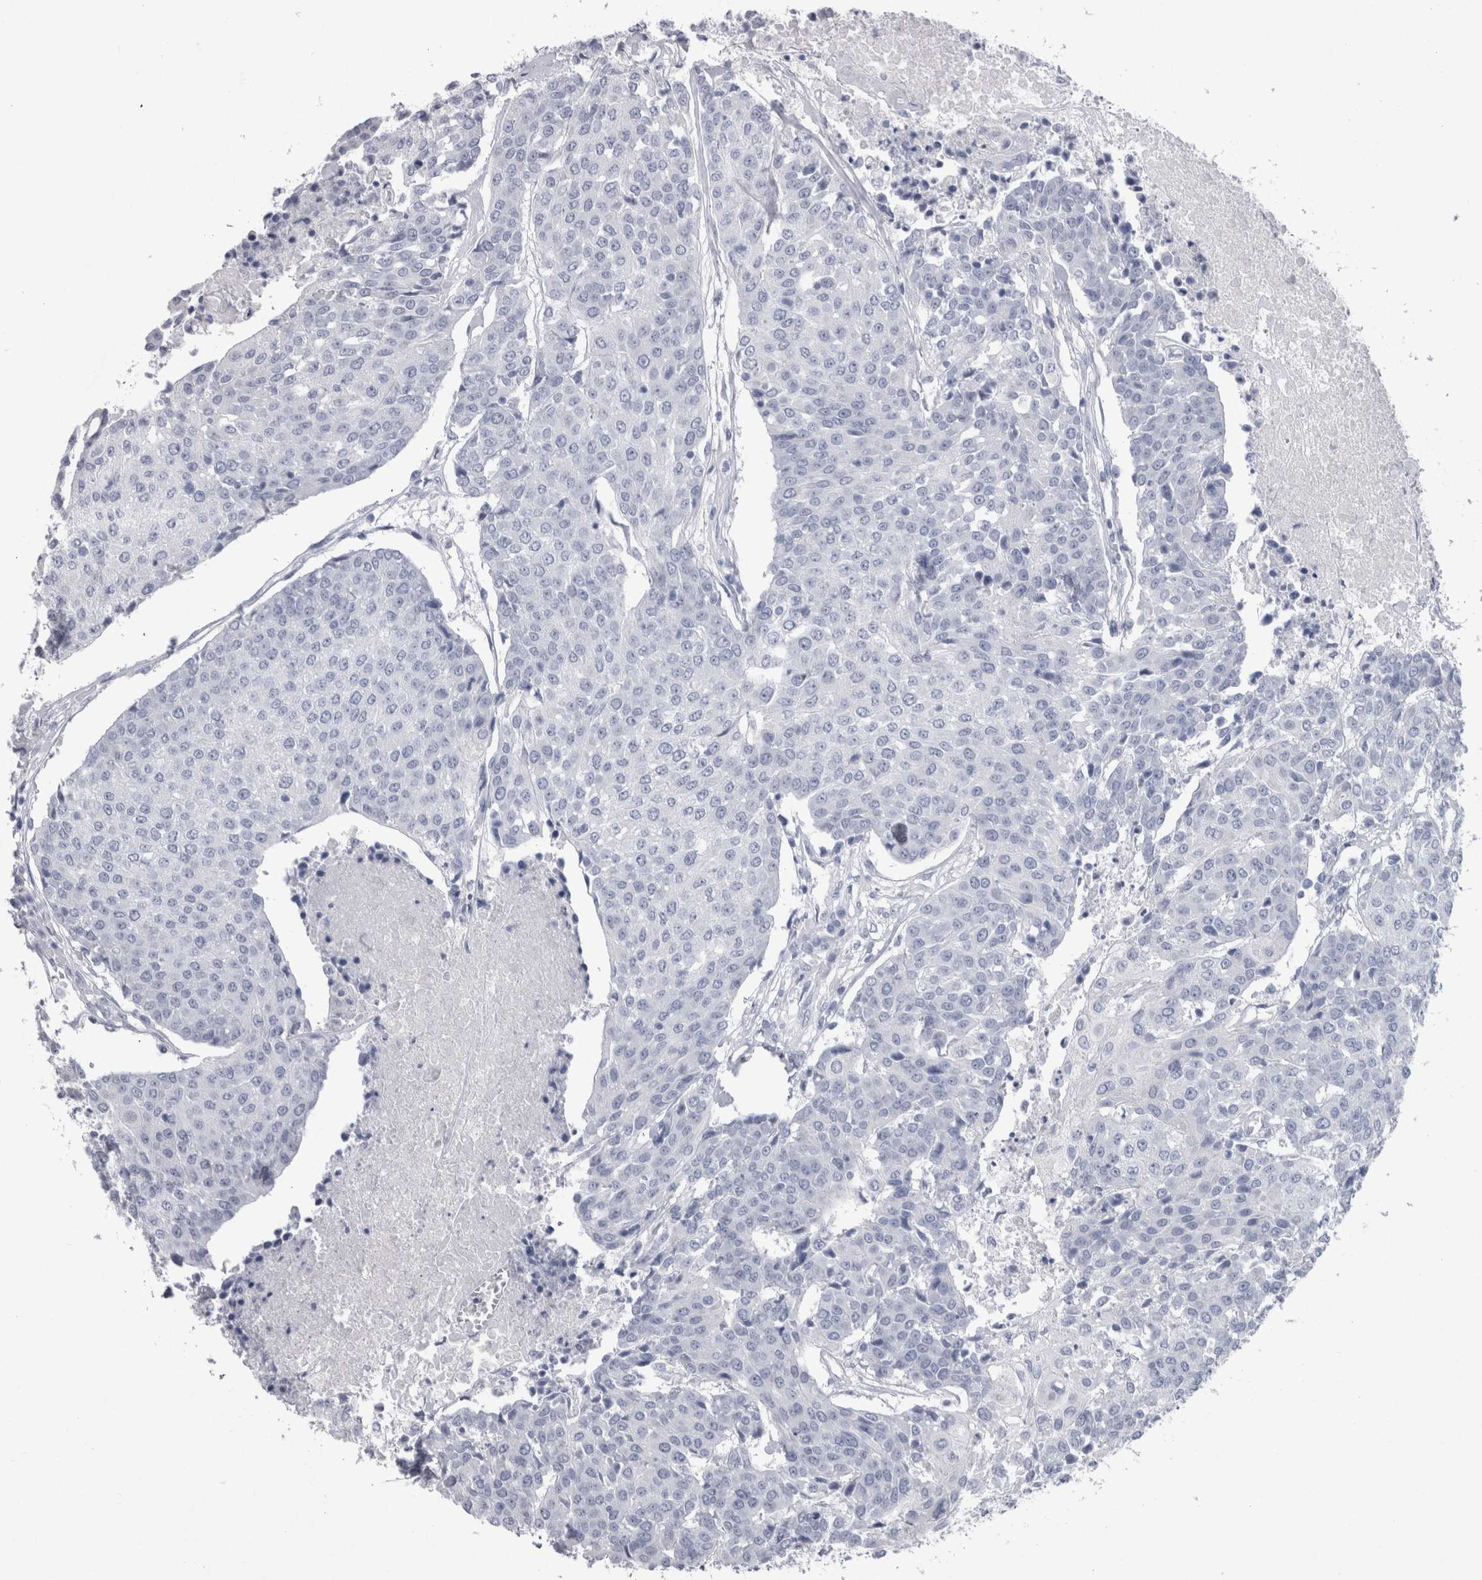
{"staining": {"intensity": "negative", "quantity": "none", "location": "none"}, "tissue": "urothelial cancer", "cell_type": "Tumor cells", "image_type": "cancer", "snomed": [{"axis": "morphology", "description": "Urothelial carcinoma, High grade"}, {"axis": "topography", "description": "Urinary bladder"}], "caption": "This is an immunohistochemistry (IHC) micrograph of urothelial cancer. There is no positivity in tumor cells.", "gene": "PTH", "patient": {"sex": "female", "age": 85}}